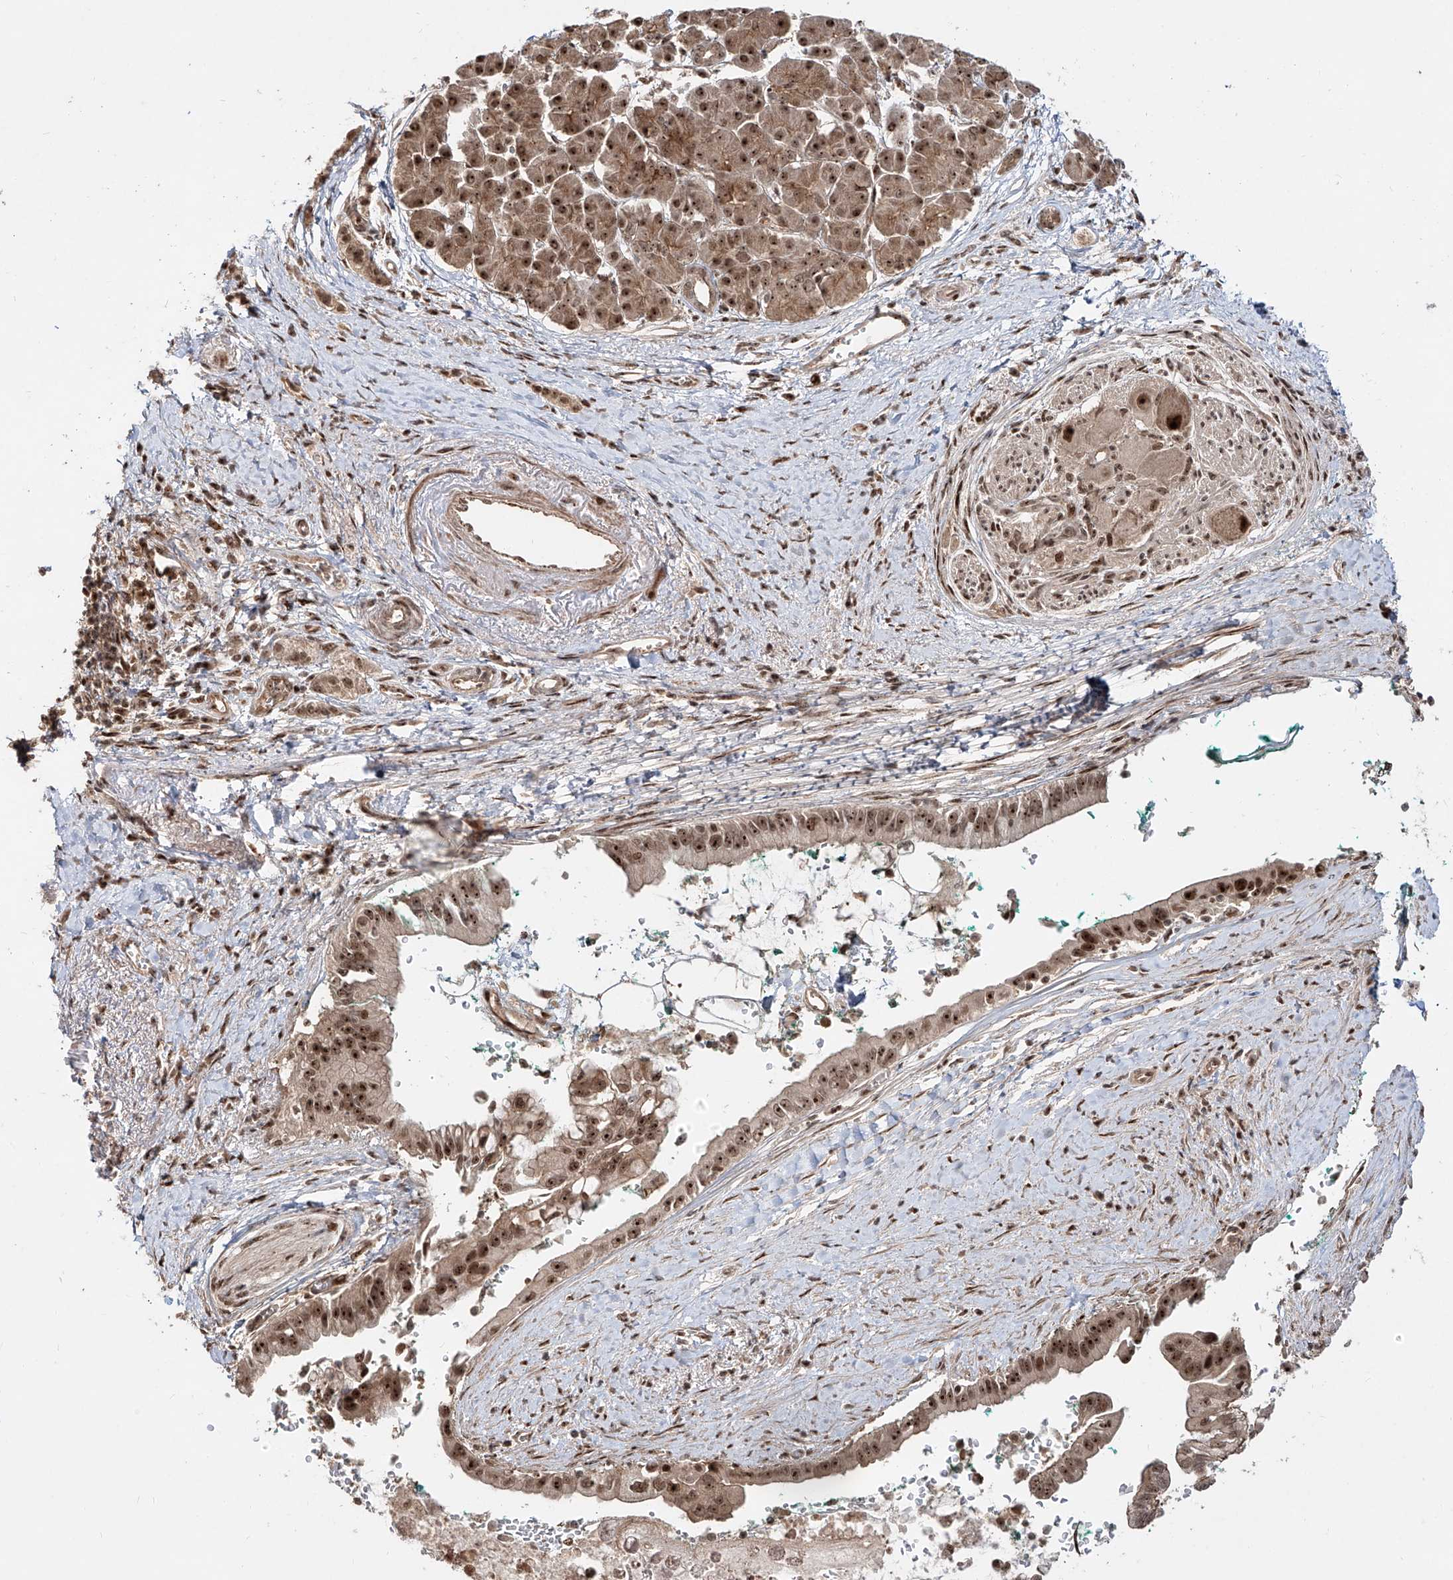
{"staining": {"intensity": "strong", "quantity": ">75%", "location": "cytoplasmic/membranous,nuclear"}, "tissue": "pancreatic cancer", "cell_type": "Tumor cells", "image_type": "cancer", "snomed": [{"axis": "morphology", "description": "Adenocarcinoma, NOS"}, {"axis": "topography", "description": "Pancreas"}], "caption": "Immunohistochemical staining of pancreatic cancer displays strong cytoplasmic/membranous and nuclear protein expression in approximately >75% of tumor cells.", "gene": "ZNF710", "patient": {"sex": "male", "age": 78}}